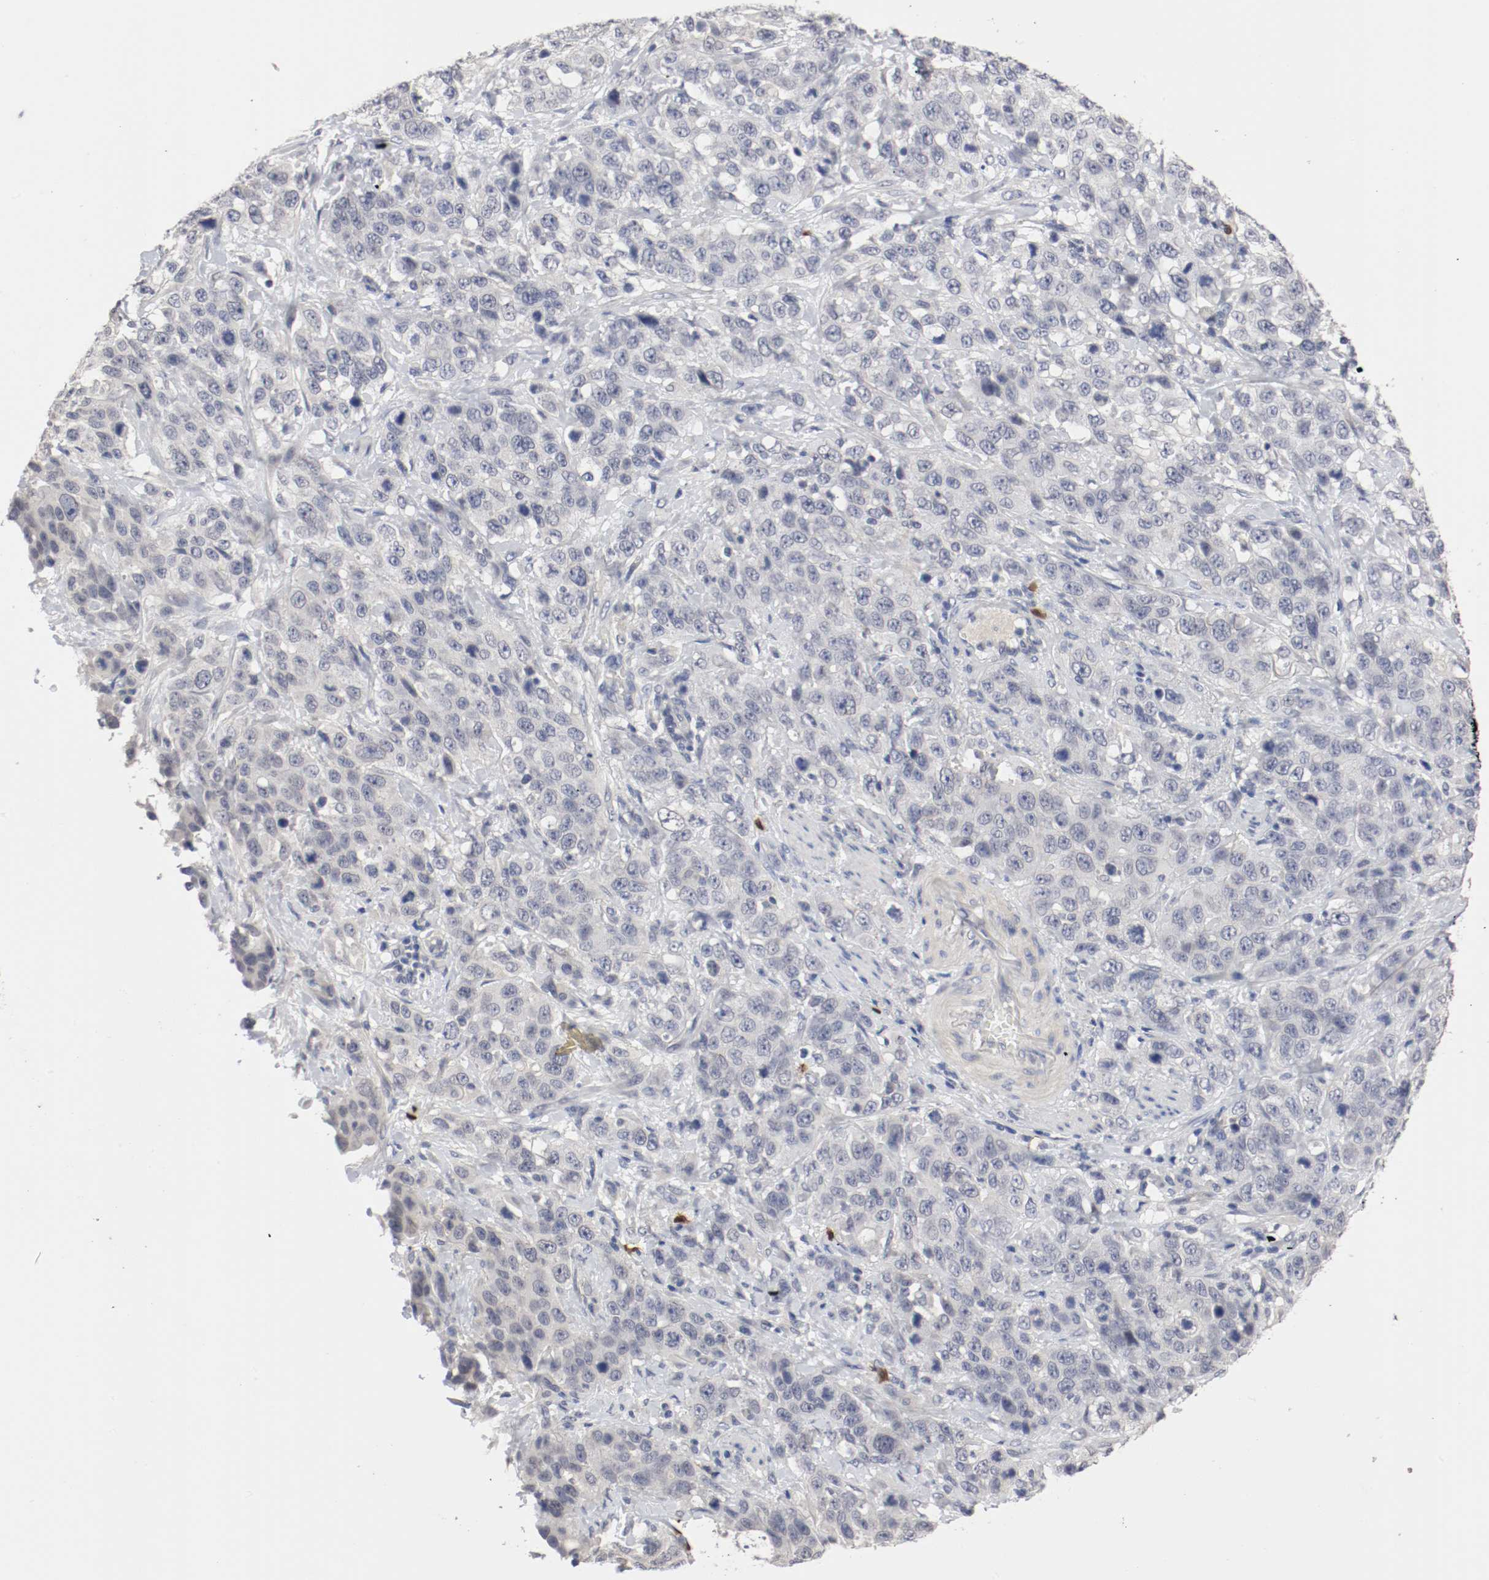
{"staining": {"intensity": "negative", "quantity": "none", "location": "none"}, "tissue": "stomach cancer", "cell_type": "Tumor cells", "image_type": "cancer", "snomed": [{"axis": "morphology", "description": "Normal tissue, NOS"}, {"axis": "morphology", "description": "Adenocarcinoma, NOS"}, {"axis": "topography", "description": "Stomach"}], "caption": "High power microscopy micrograph of an immunohistochemistry (IHC) micrograph of stomach cancer (adenocarcinoma), revealing no significant positivity in tumor cells.", "gene": "CEBPE", "patient": {"sex": "male", "age": 48}}